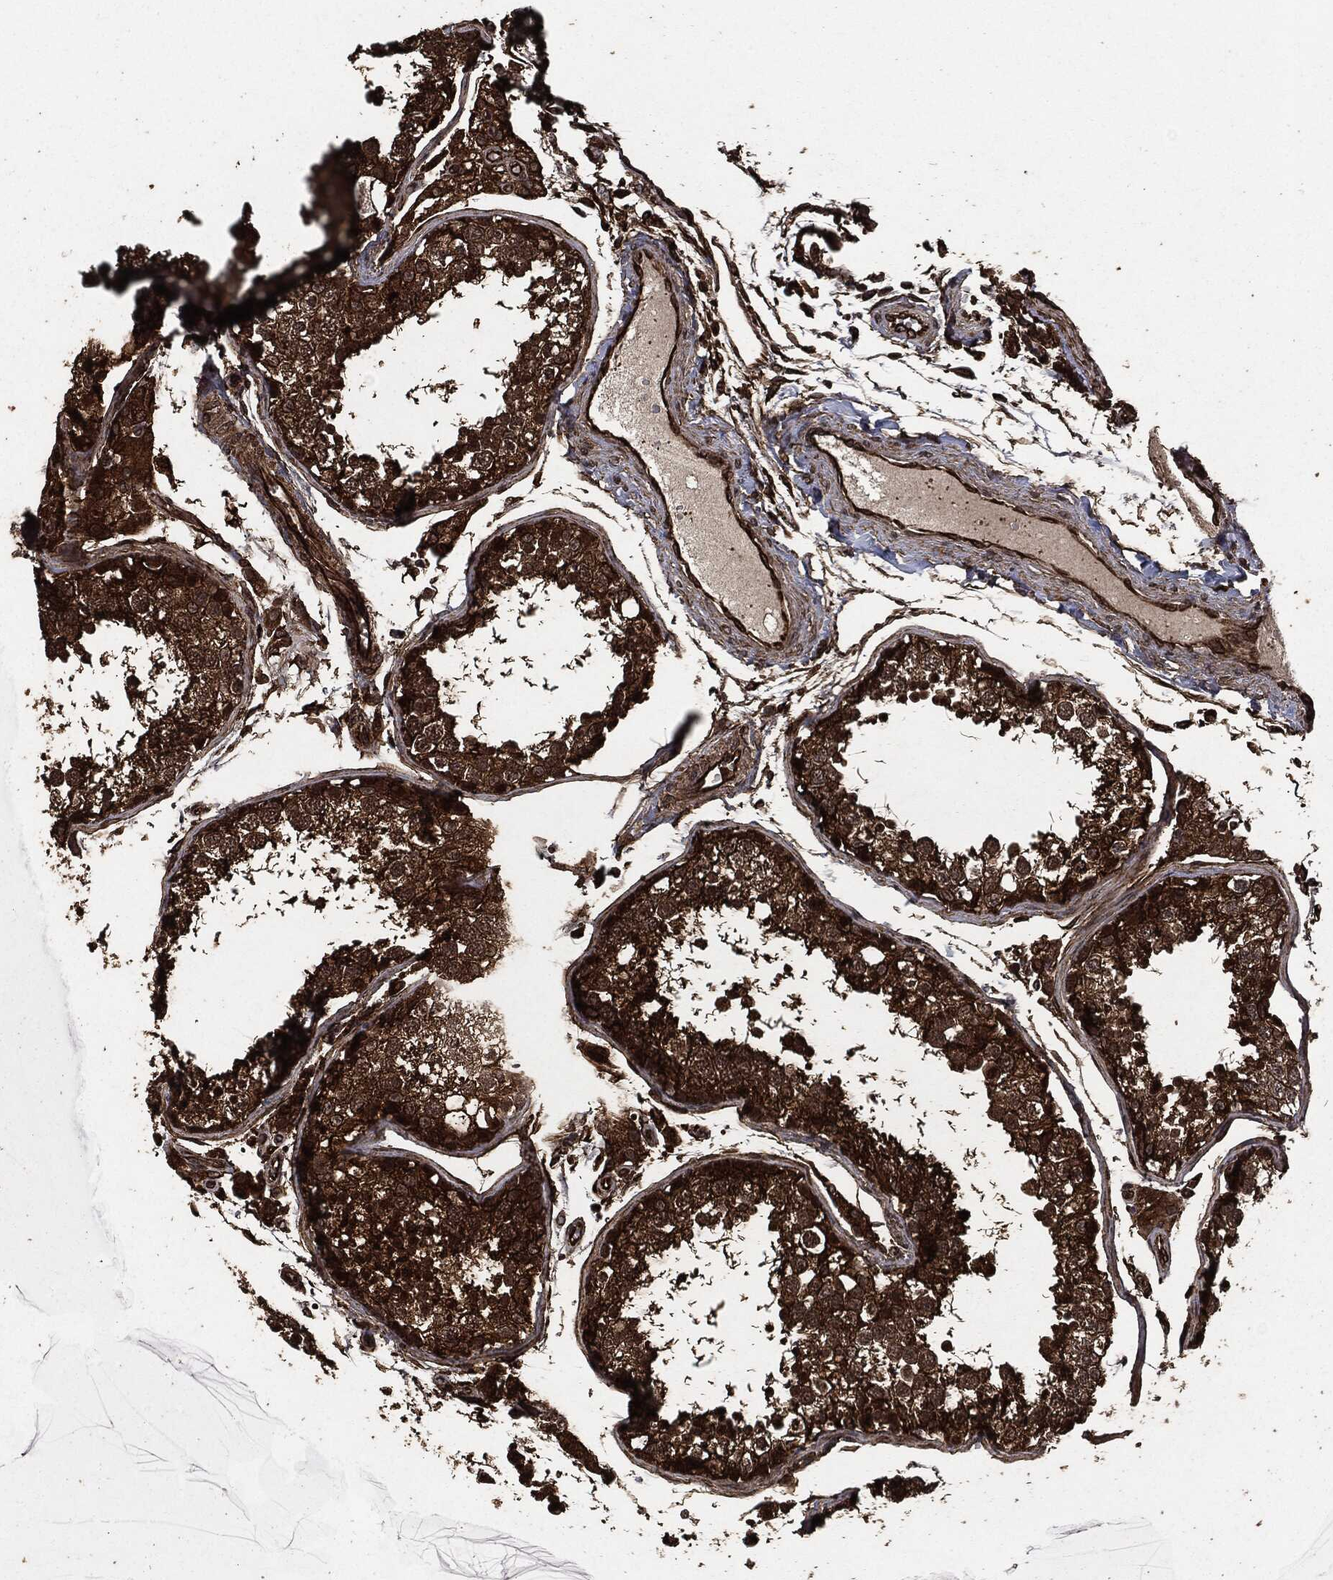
{"staining": {"intensity": "strong", "quantity": ">75%", "location": "cytoplasmic/membranous,nuclear"}, "tissue": "testis", "cell_type": "Cells in seminiferous ducts", "image_type": "normal", "snomed": [{"axis": "morphology", "description": "Normal tissue, NOS"}, {"axis": "topography", "description": "Testis"}], "caption": "Immunohistochemistry (IHC) image of benign testis stained for a protein (brown), which exhibits high levels of strong cytoplasmic/membranous,nuclear staining in about >75% of cells in seminiferous ducts.", "gene": "HRAS", "patient": {"sex": "male", "age": 29}}